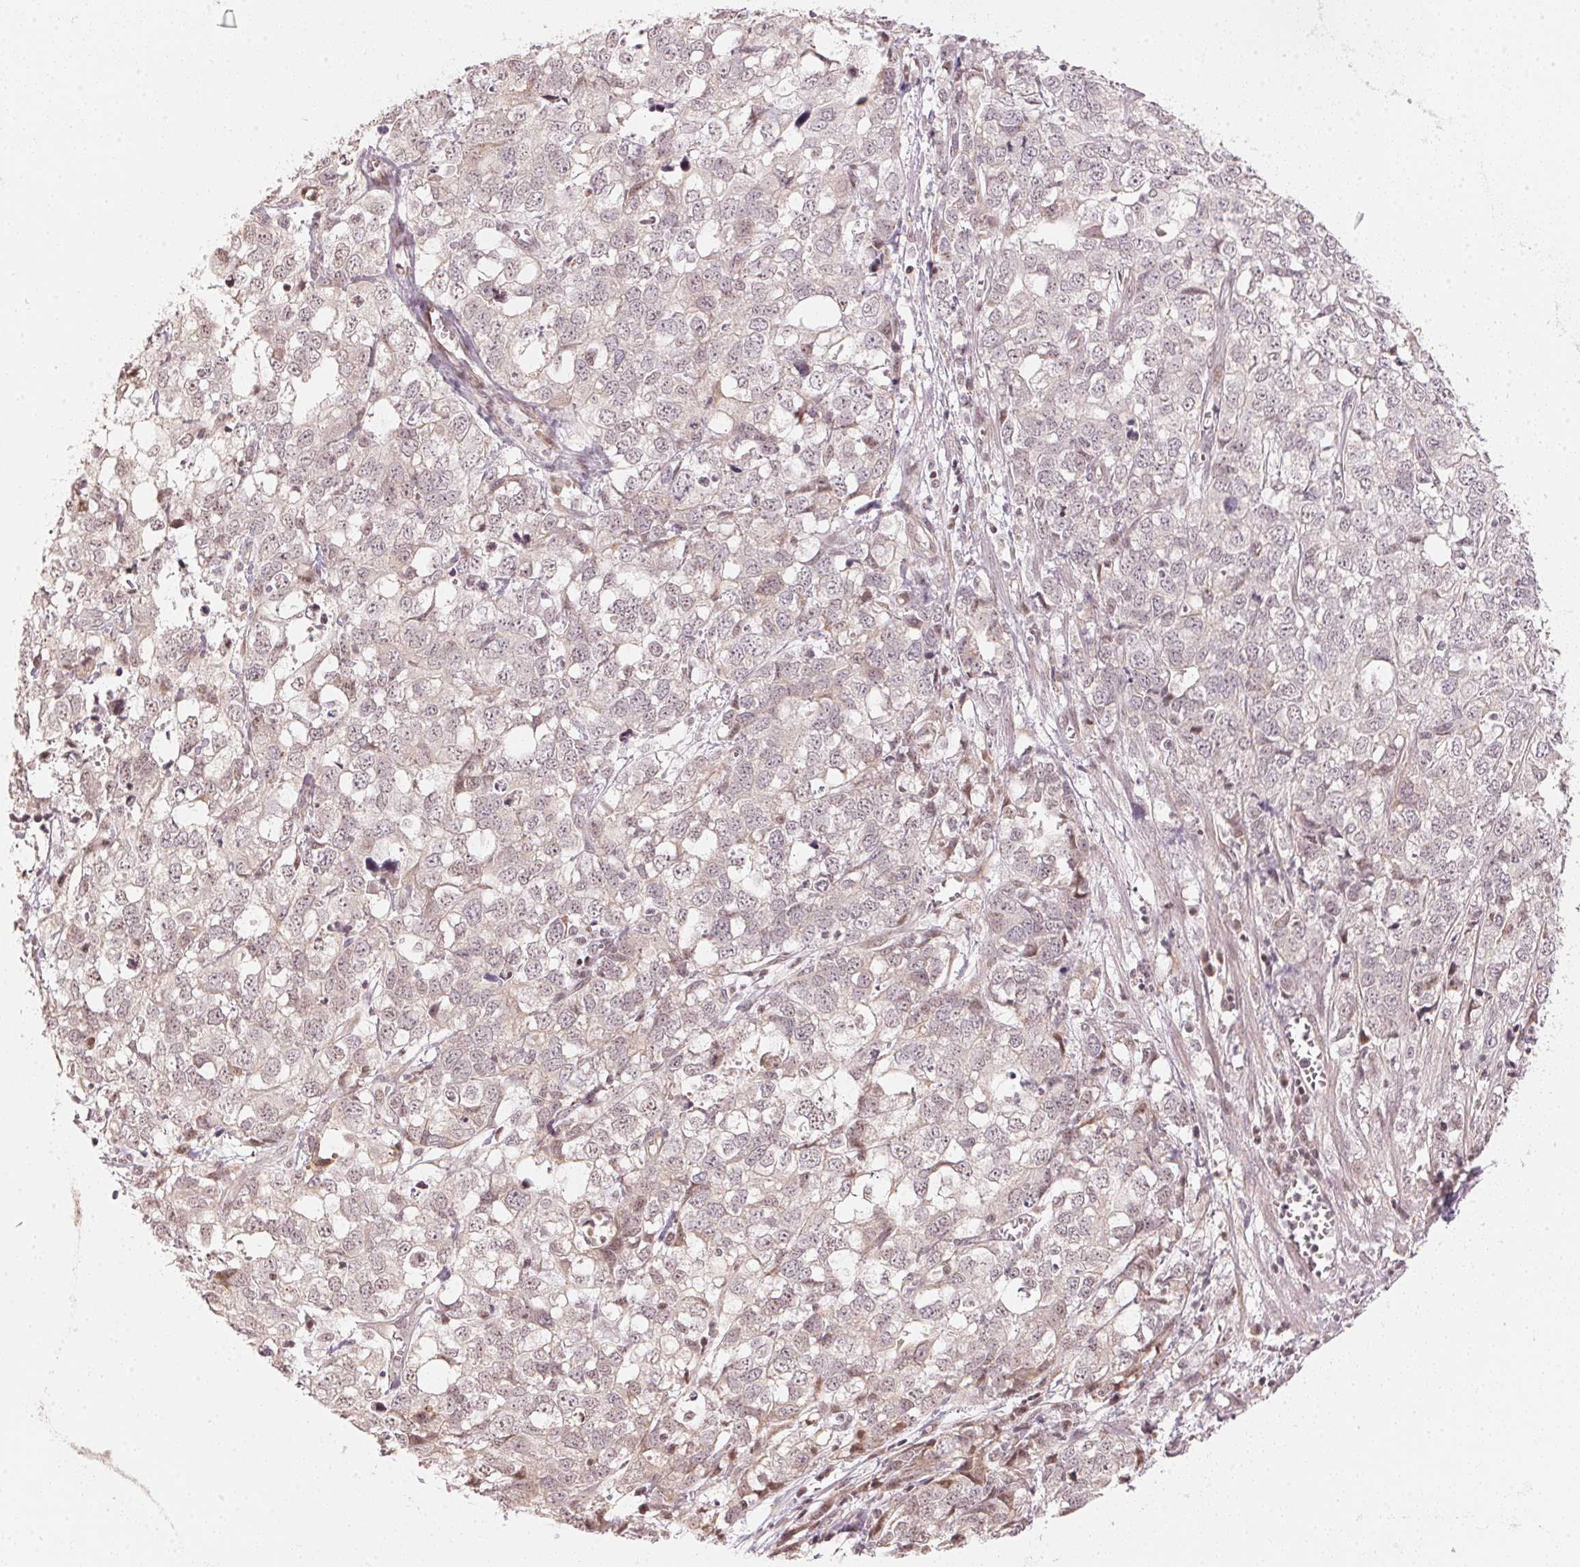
{"staining": {"intensity": "weak", "quantity": "<25%", "location": "nuclear"}, "tissue": "stomach cancer", "cell_type": "Tumor cells", "image_type": "cancer", "snomed": [{"axis": "morphology", "description": "Adenocarcinoma, NOS"}, {"axis": "topography", "description": "Stomach, upper"}], "caption": "This is a photomicrograph of immunohistochemistry staining of stomach adenocarcinoma, which shows no staining in tumor cells.", "gene": "KAT6A", "patient": {"sex": "male", "age": 81}}